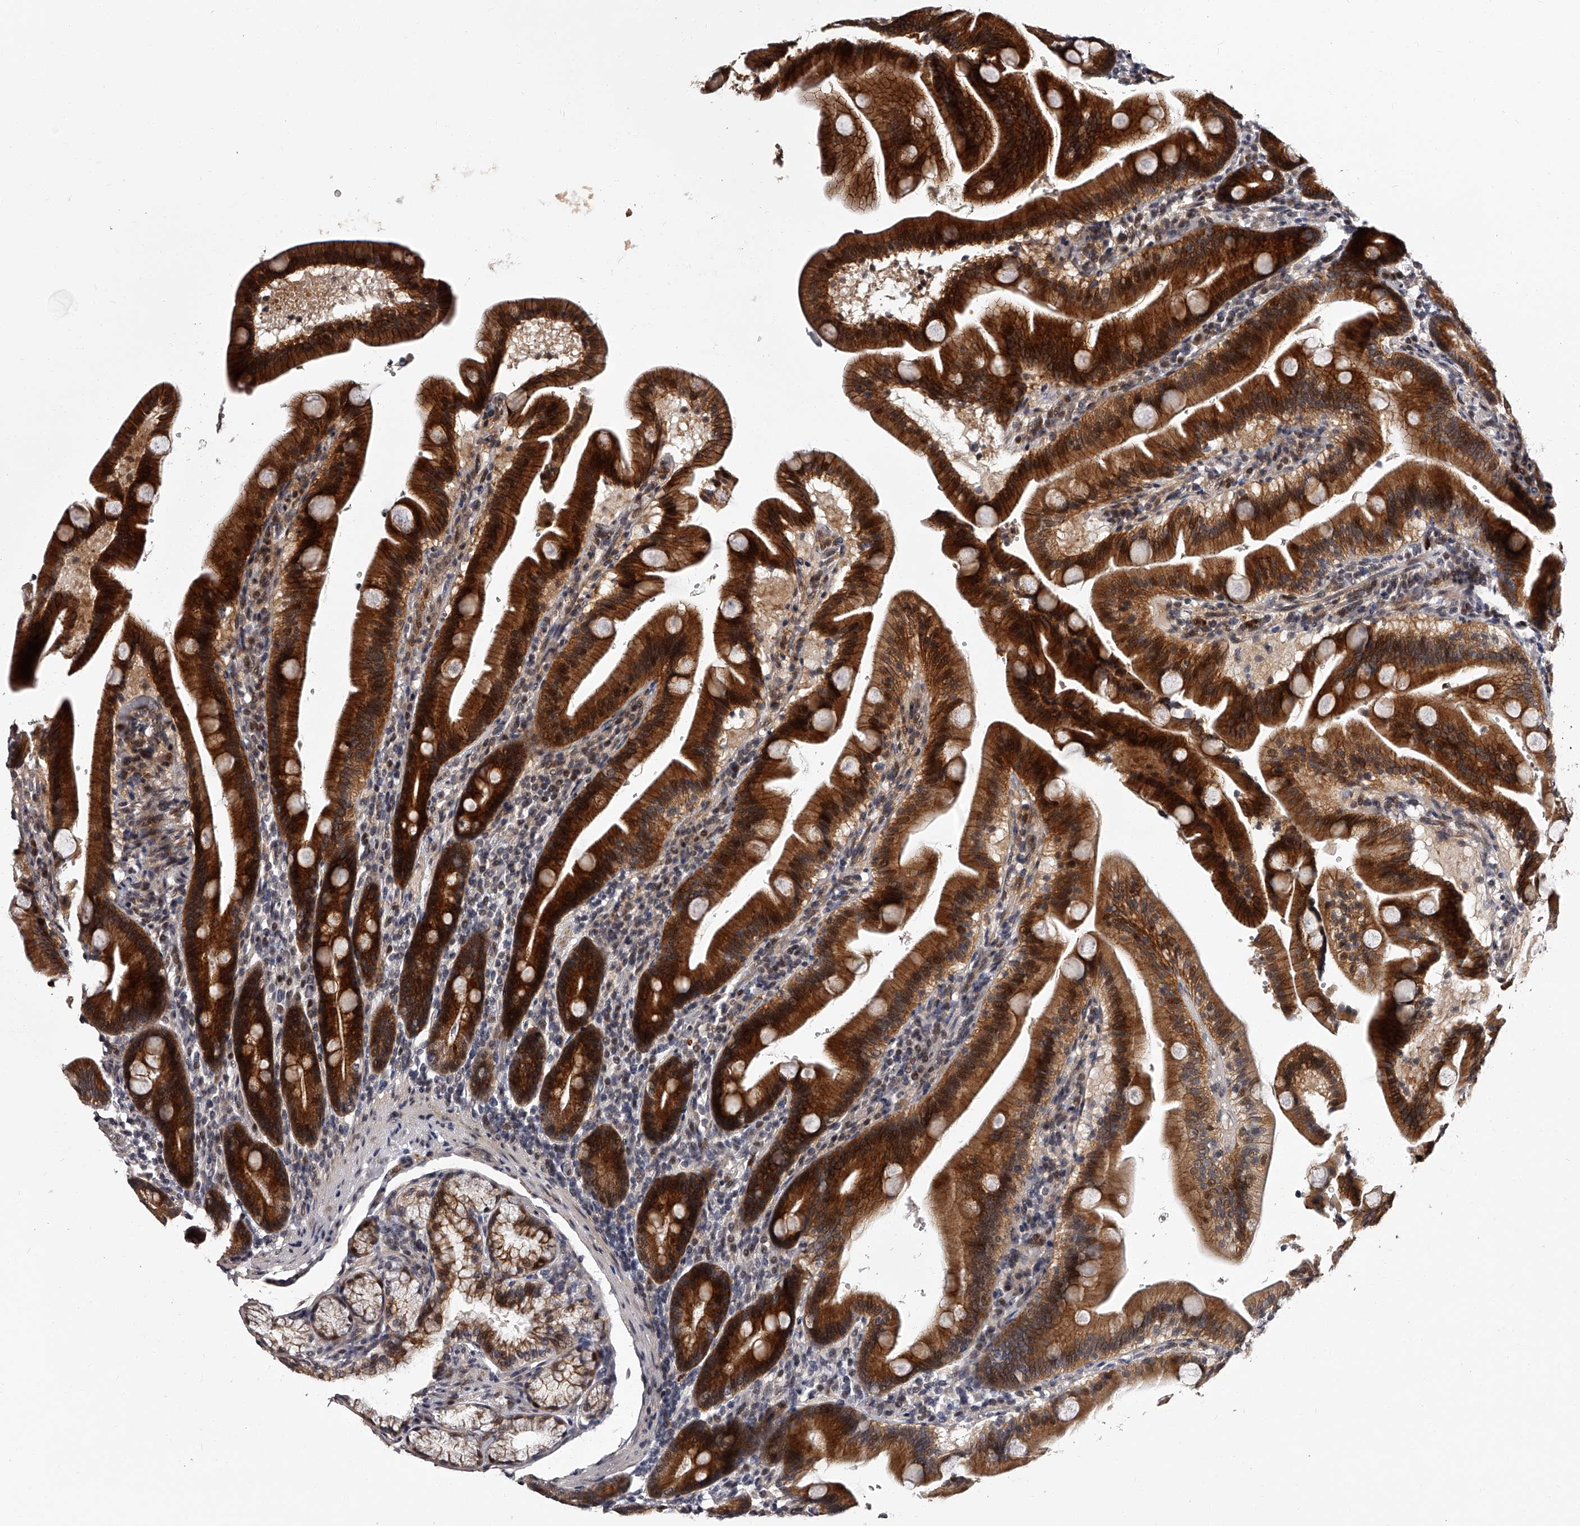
{"staining": {"intensity": "strong", "quantity": ">75%", "location": "cytoplasmic/membranous"}, "tissue": "duodenum", "cell_type": "Glandular cells", "image_type": "normal", "snomed": [{"axis": "morphology", "description": "Normal tissue, NOS"}, {"axis": "topography", "description": "Duodenum"}], "caption": "DAB immunohistochemical staining of benign human duodenum exhibits strong cytoplasmic/membranous protein staining in about >75% of glandular cells.", "gene": "RSC1A1", "patient": {"sex": "male", "age": 54}}